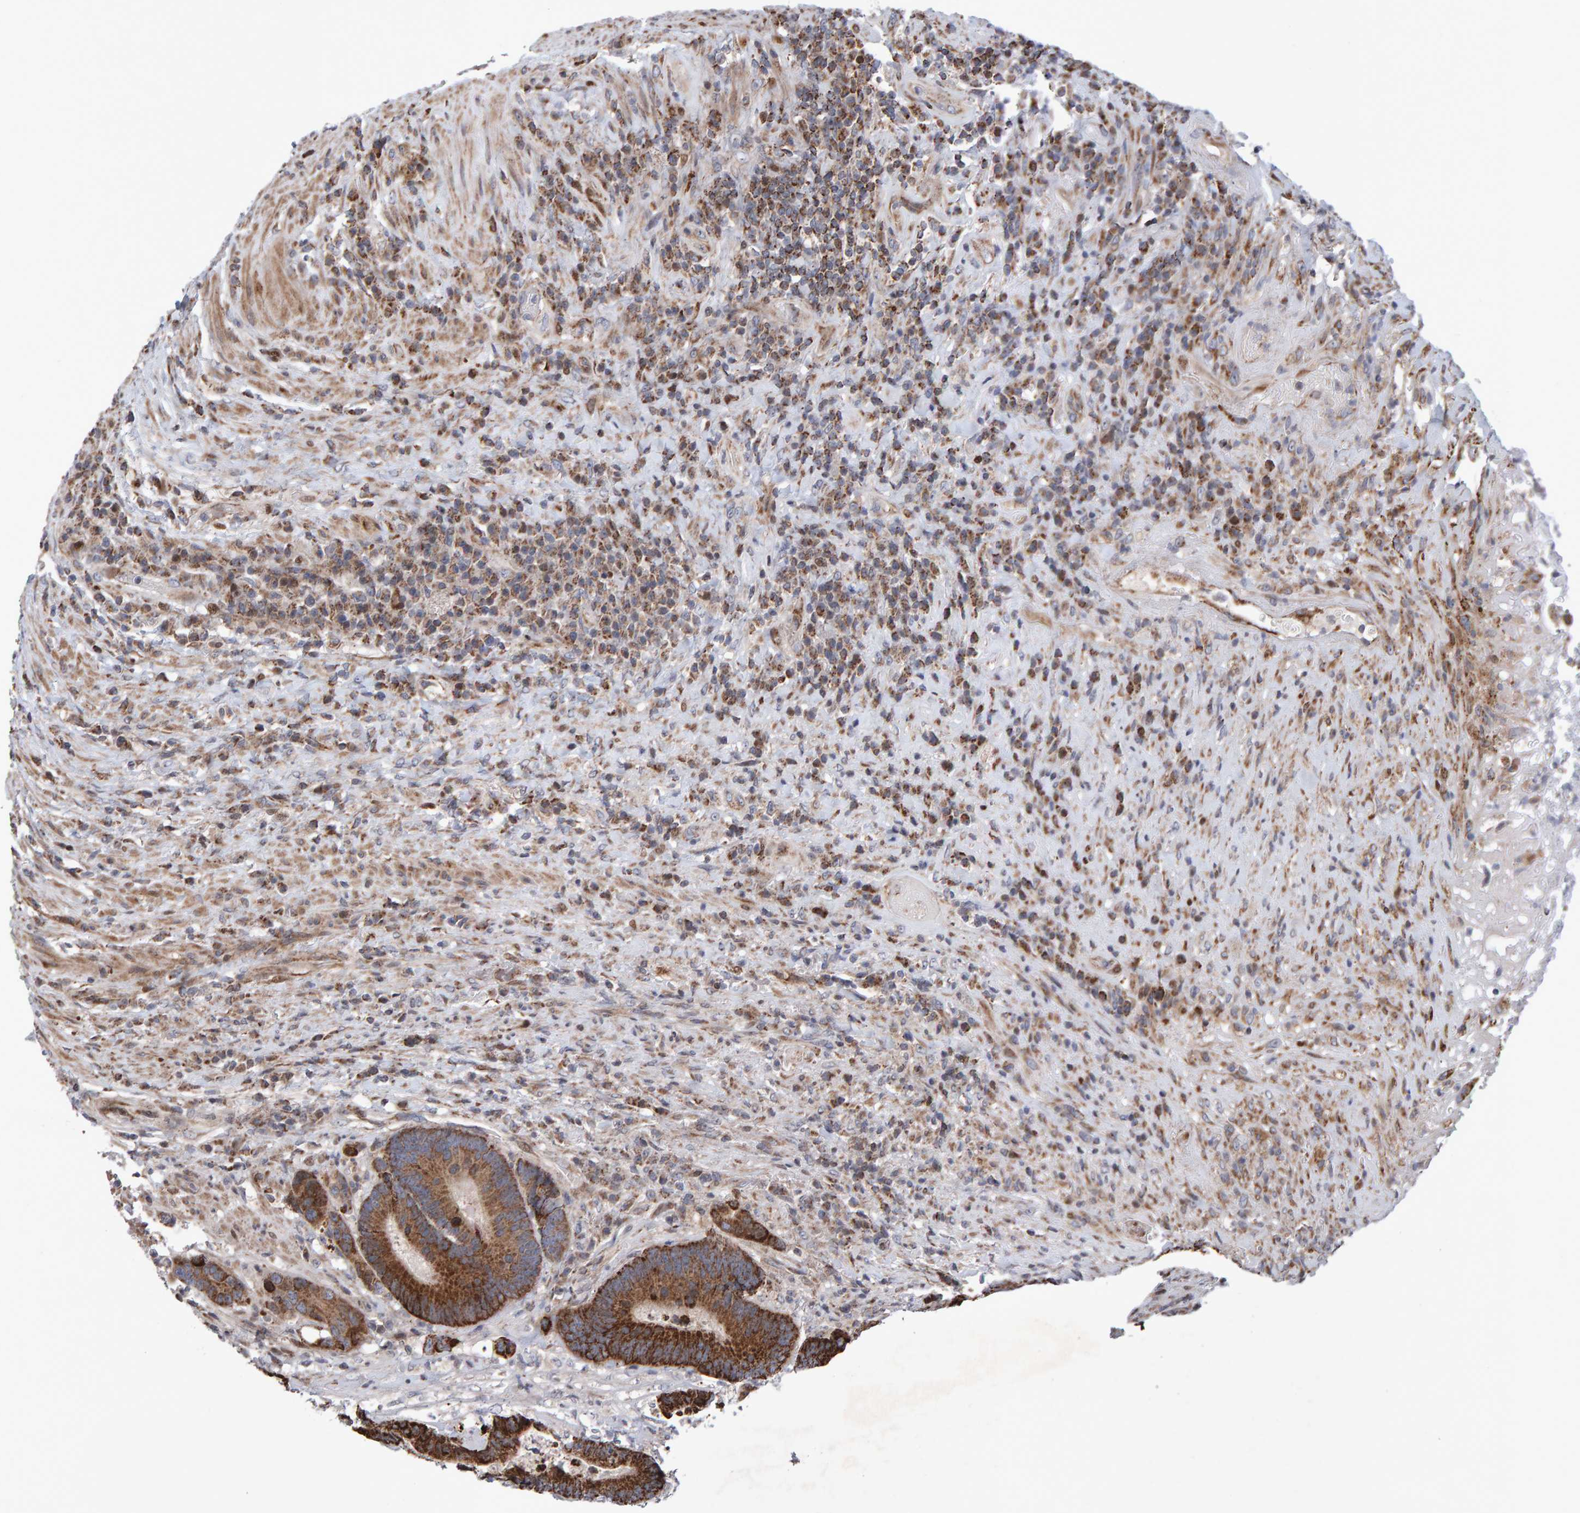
{"staining": {"intensity": "strong", "quantity": ">75%", "location": "cytoplasmic/membranous"}, "tissue": "colorectal cancer", "cell_type": "Tumor cells", "image_type": "cancer", "snomed": [{"axis": "morphology", "description": "Adenocarcinoma, NOS"}, {"axis": "topography", "description": "Rectum"}], "caption": "Brown immunohistochemical staining in human colorectal adenocarcinoma demonstrates strong cytoplasmic/membranous staining in about >75% of tumor cells.", "gene": "PECR", "patient": {"sex": "female", "age": 89}}